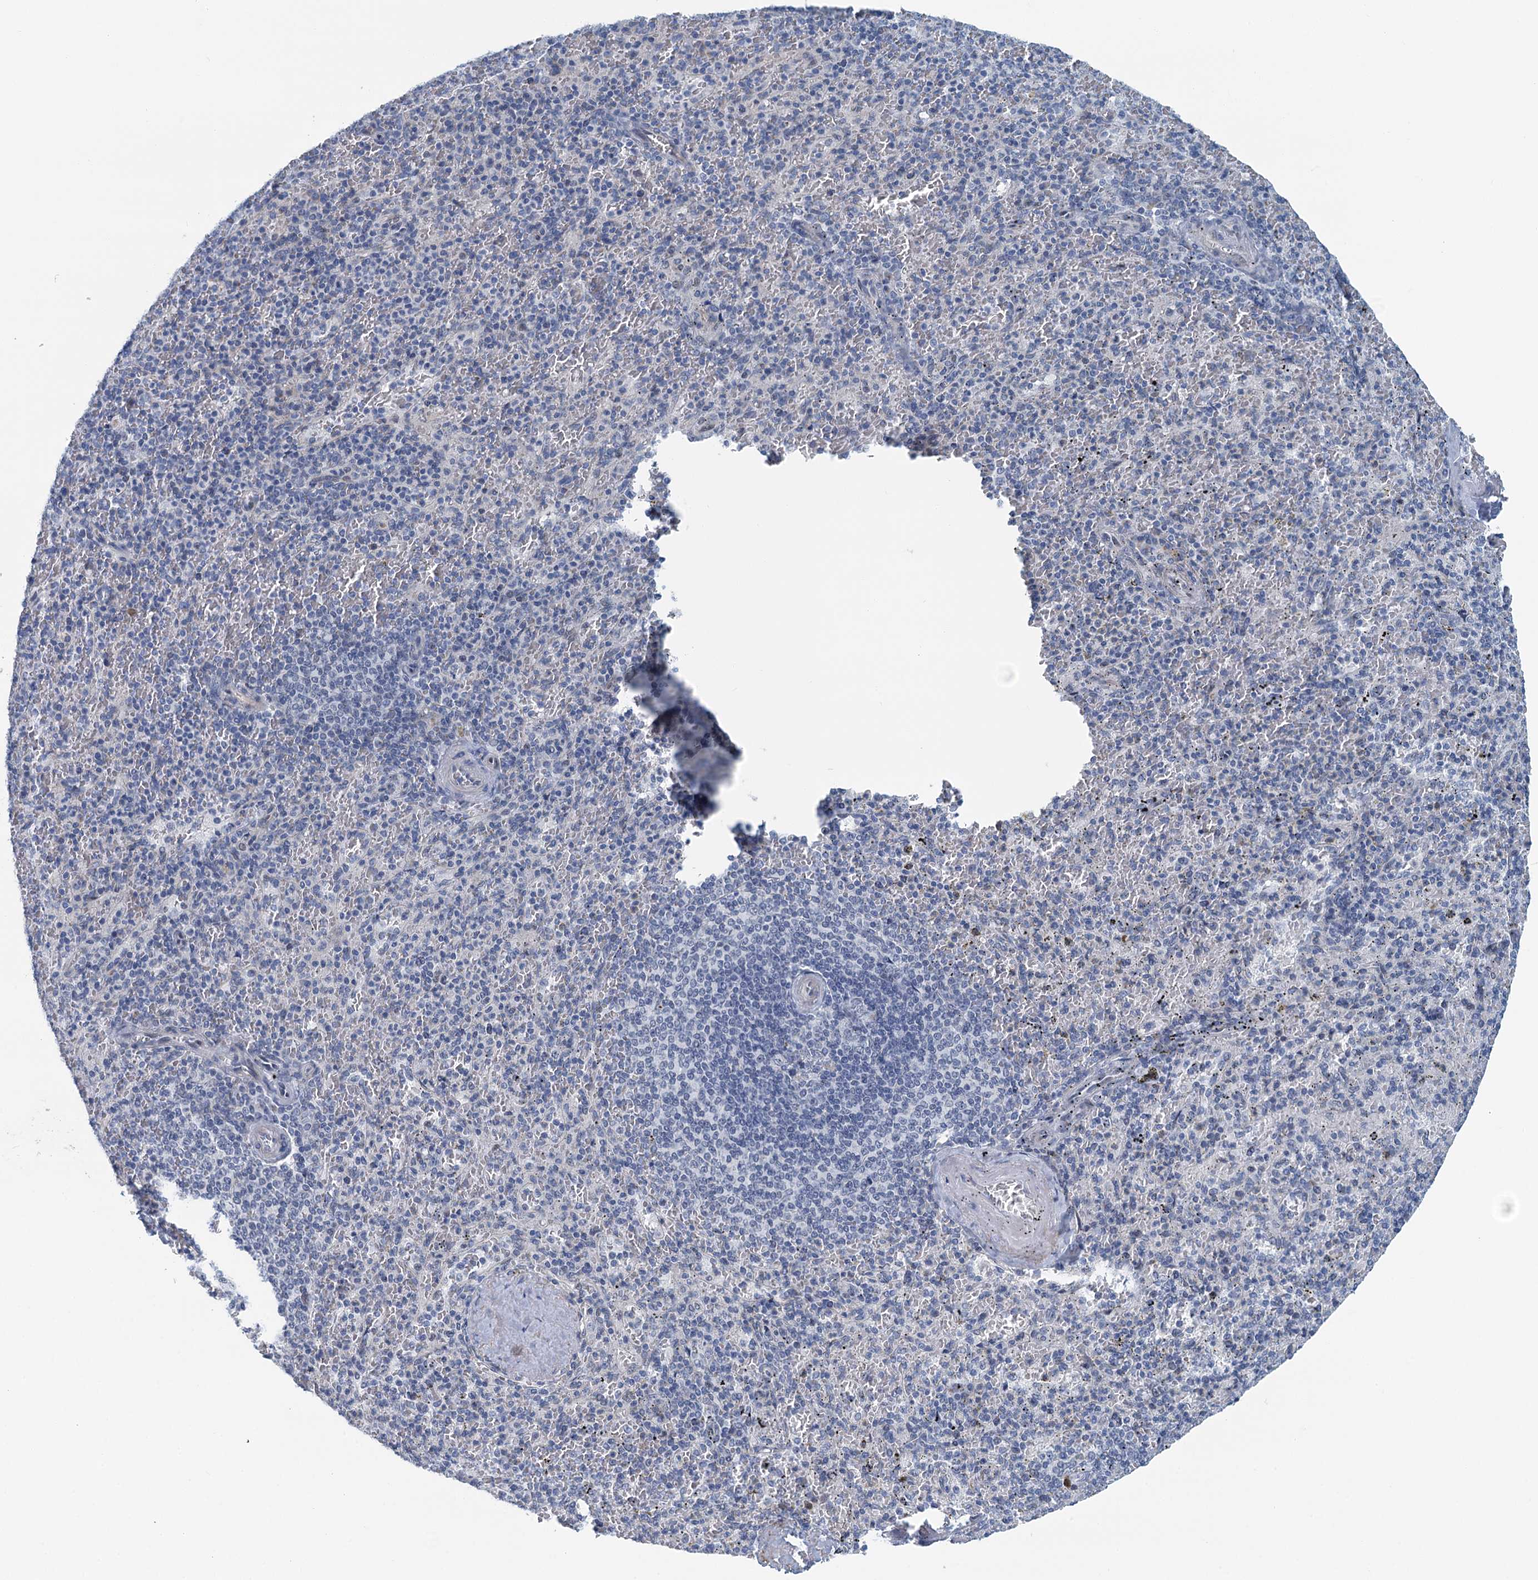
{"staining": {"intensity": "negative", "quantity": "none", "location": "none"}, "tissue": "spleen", "cell_type": "Cells in red pulp", "image_type": "normal", "snomed": [{"axis": "morphology", "description": "Normal tissue, NOS"}, {"axis": "topography", "description": "Spleen"}], "caption": "Spleen was stained to show a protein in brown. There is no significant positivity in cells in red pulp. (Stains: DAB (3,3'-diaminobenzidine) immunohistochemistry (IHC) with hematoxylin counter stain, Microscopy: brightfield microscopy at high magnification).", "gene": "ZNF527", "patient": {"sex": "male", "age": 82}}